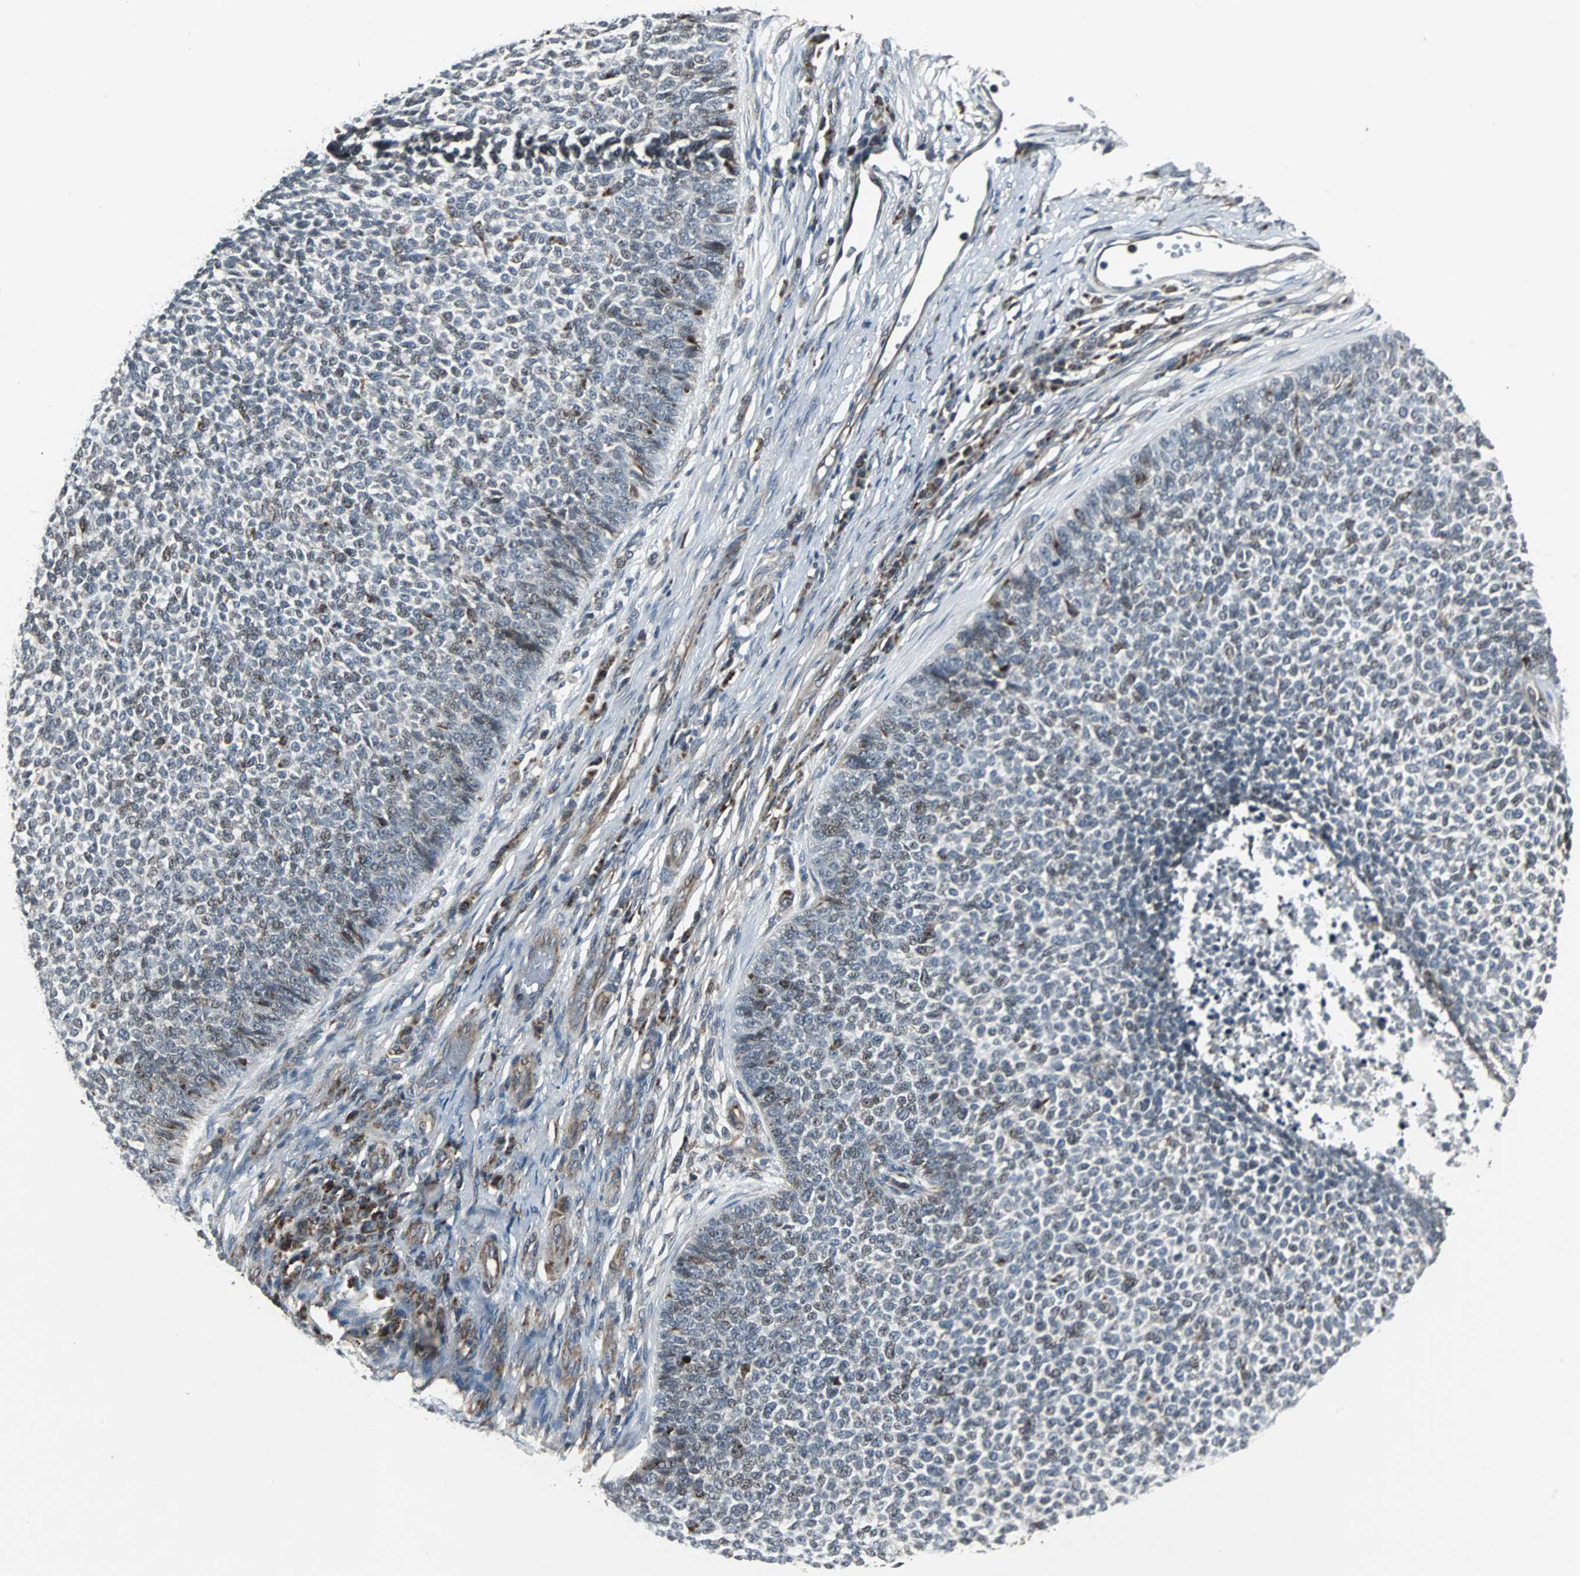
{"staining": {"intensity": "moderate", "quantity": "<25%", "location": "cytoplasmic/membranous"}, "tissue": "skin cancer", "cell_type": "Tumor cells", "image_type": "cancer", "snomed": [{"axis": "morphology", "description": "Basal cell carcinoma"}, {"axis": "topography", "description": "Skin"}], "caption": "Approximately <25% of tumor cells in skin cancer show moderate cytoplasmic/membranous protein staining as visualized by brown immunohistochemical staining.", "gene": "MRPL40", "patient": {"sex": "female", "age": 84}}